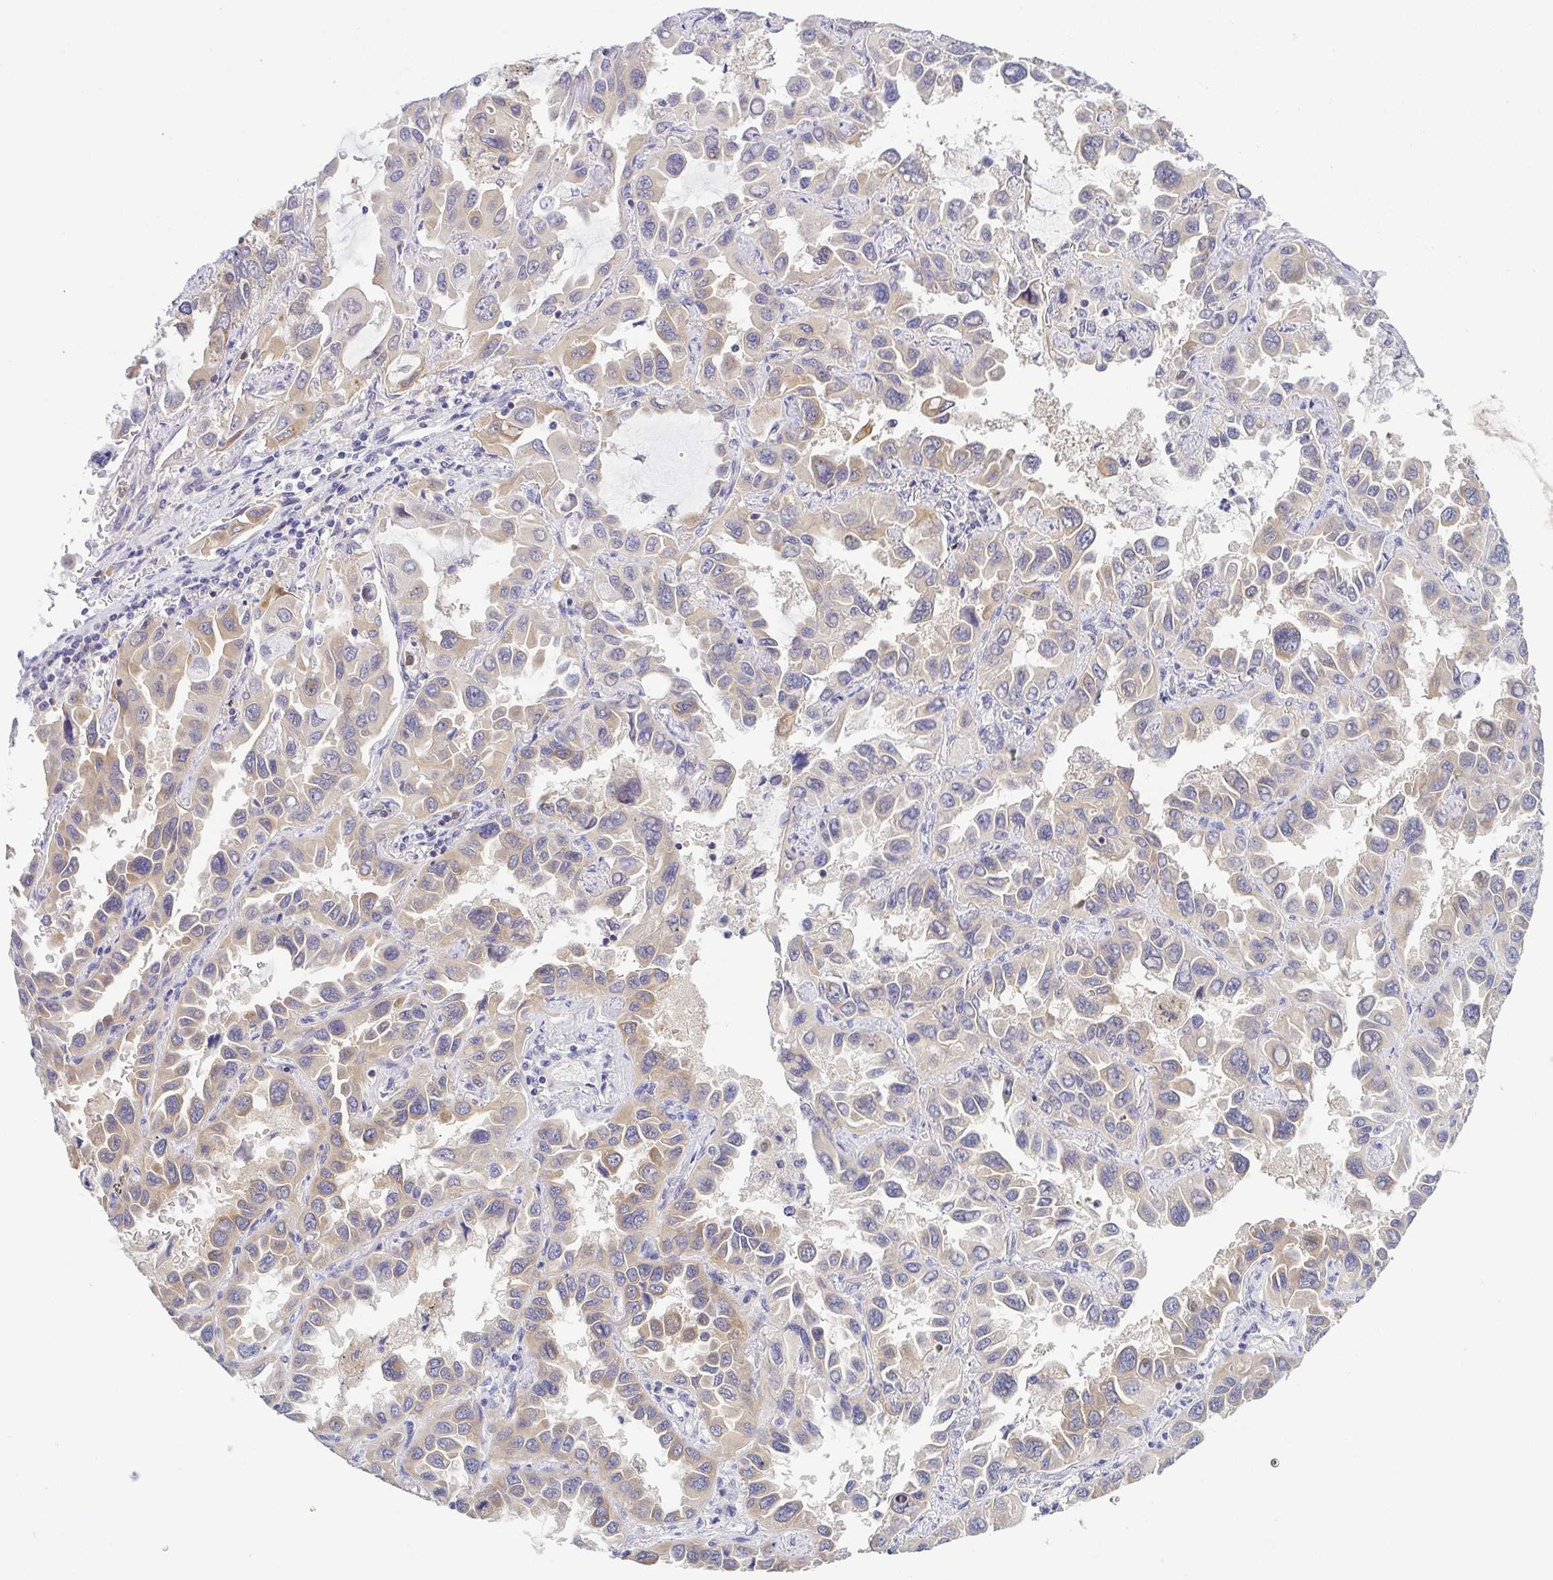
{"staining": {"intensity": "weak", "quantity": "25%-75%", "location": "cytoplasmic/membranous"}, "tissue": "lung cancer", "cell_type": "Tumor cells", "image_type": "cancer", "snomed": [{"axis": "morphology", "description": "Adenocarcinoma, NOS"}, {"axis": "topography", "description": "Lung"}], "caption": "Lung adenocarcinoma stained with DAB (3,3'-diaminobenzidine) IHC displays low levels of weak cytoplasmic/membranous staining in about 25%-75% of tumor cells.", "gene": "BCL2L1", "patient": {"sex": "male", "age": 64}}